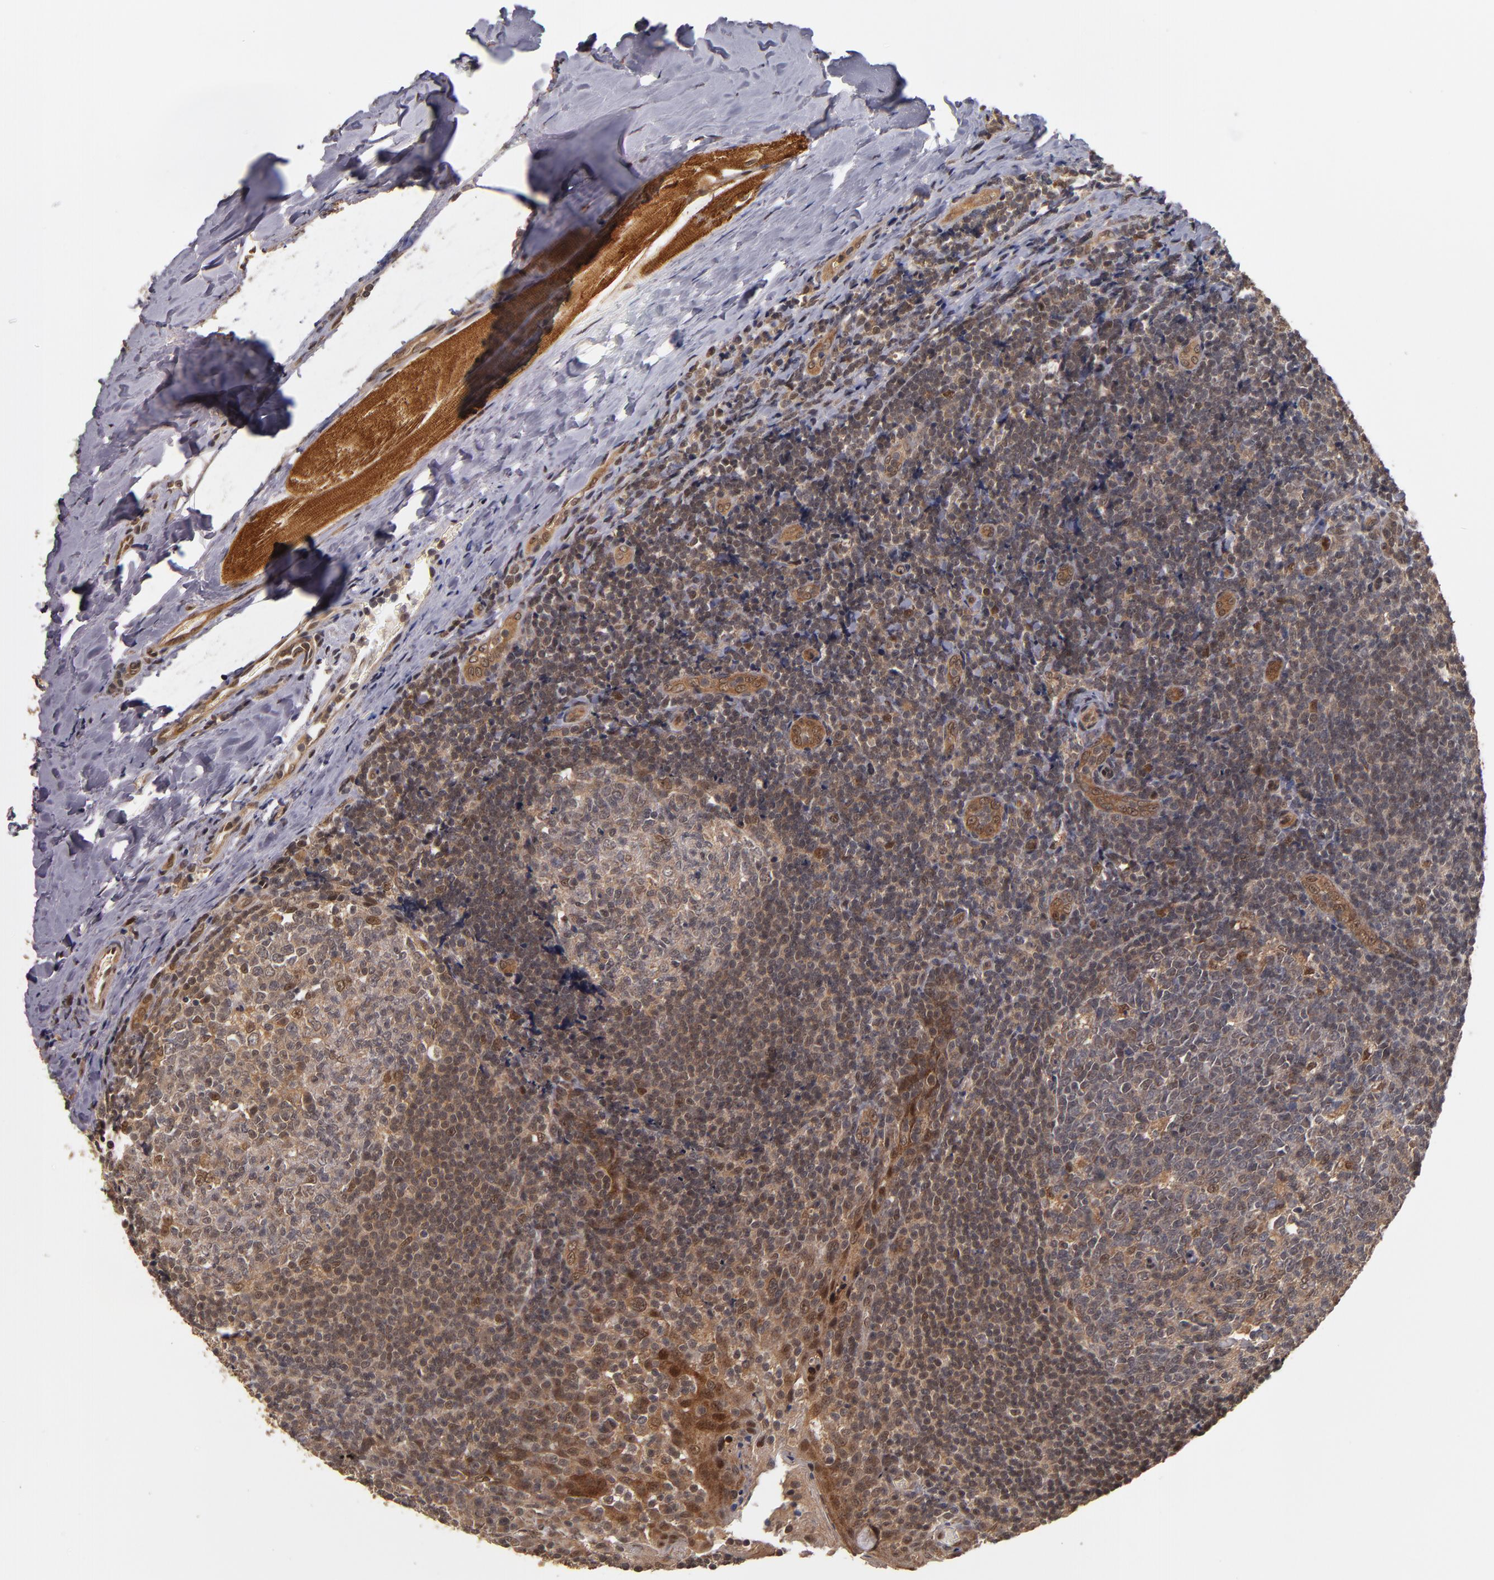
{"staining": {"intensity": "weak", "quantity": "<25%", "location": "cytoplasmic/membranous"}, "tissue": "tonsil", "cell_type": "Germinal center cells", "image_type": "normal", "snomed": [{"axis": "morphology", "description": "Normal tissue, NOS"}, {"axis": "topography", "description": "Tonsil"}], "caption": "Immunohistochemistry photomicrograph of benign human tonsil stained for a protein (brown), which demonstrates no expression in germinal center cells.", "gene": "CUL5", "patient": {"sex": "male", "age": 31}}